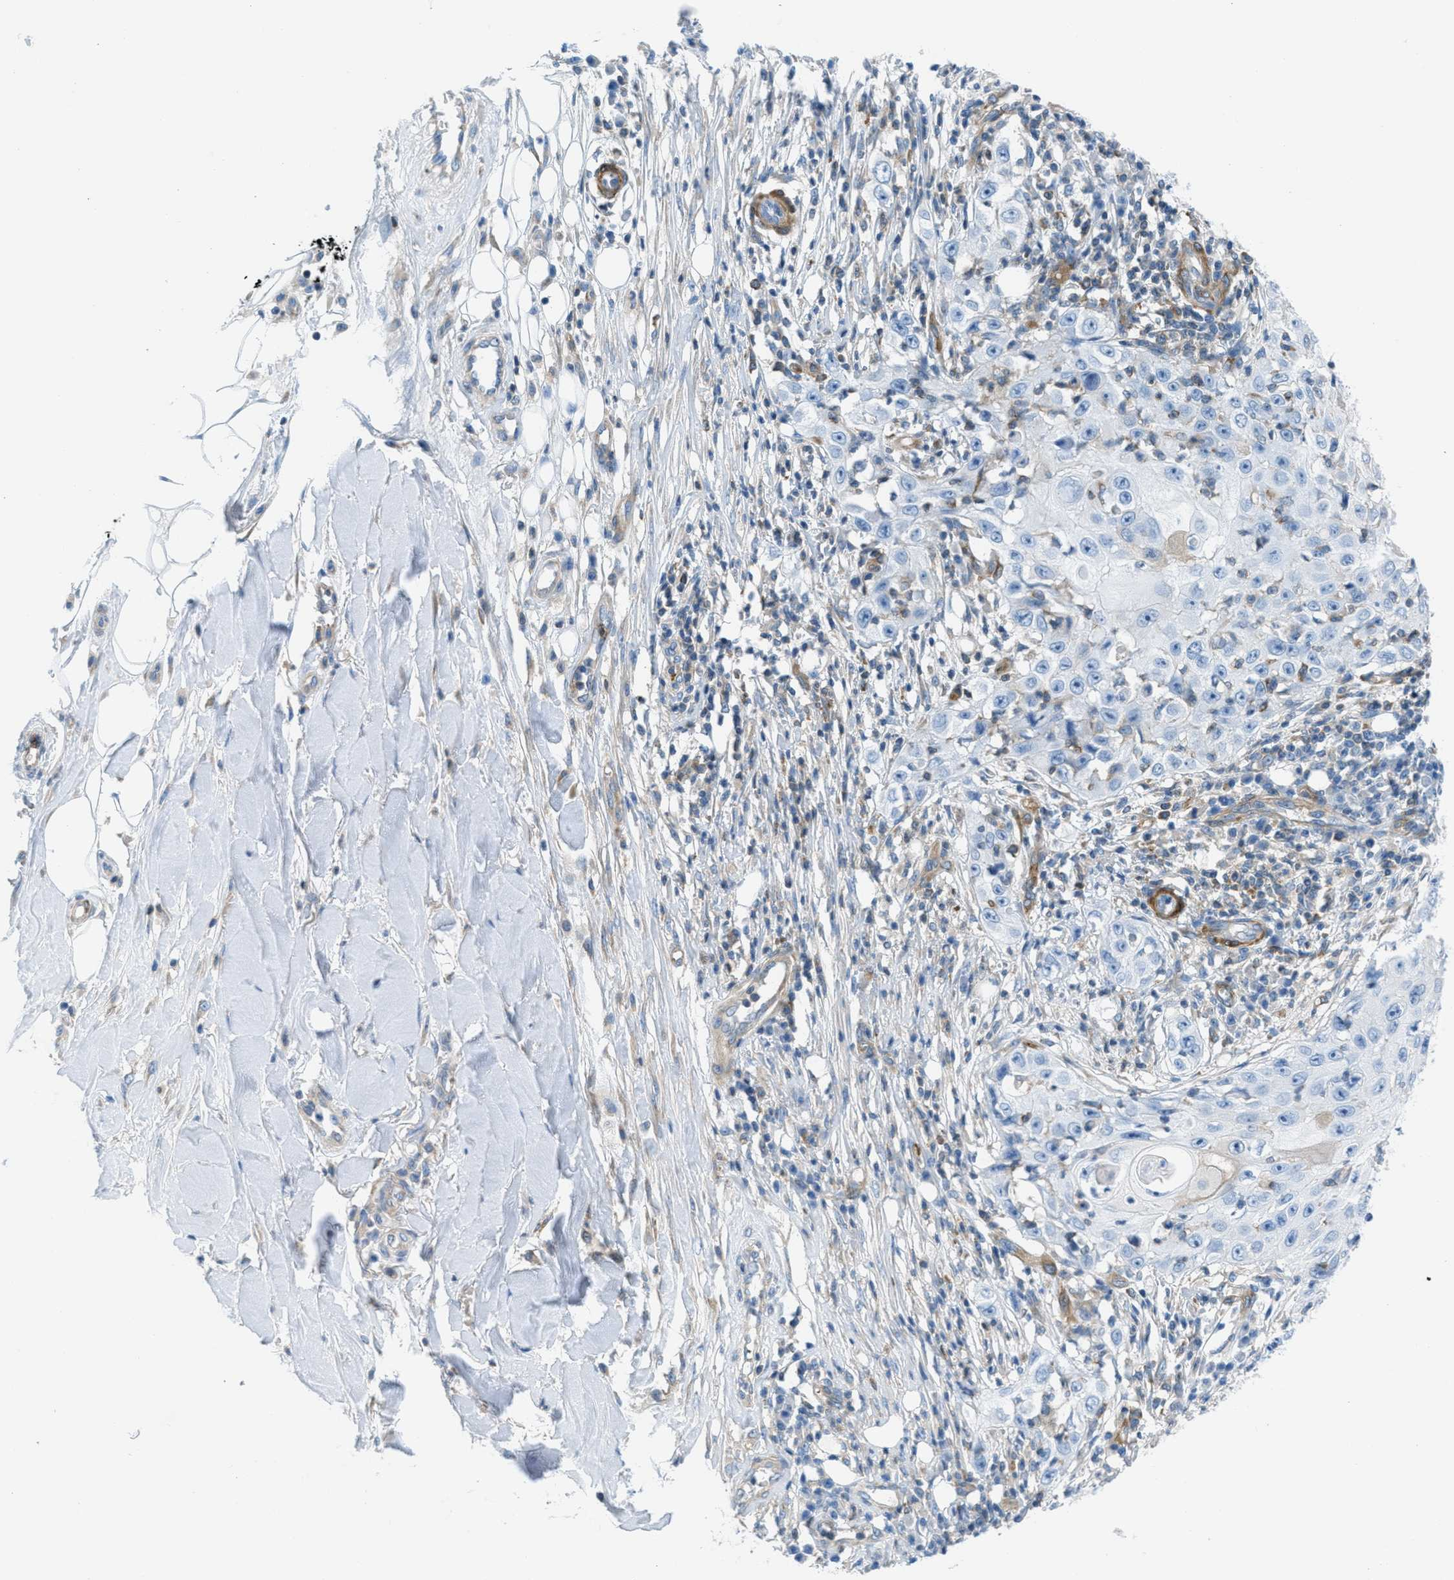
{"staining": {"intensity": "negative", "quantity": "none", "location": "none"}, "tissue": "skin cancer", "cell_type": "Tumor cells", "image_type": "cancer", "snomed": [{"axis": "morphology", "description": "Squamous cell carcinoma, NOS"}, {"axis": "topography", "description": "Skin"}], "caption": "Immunohistochemistry (IHC) of human skin cancer reveals no staining in tumor cells.", "gene": "MAPRE2", "patient": {"sex": "male", "age": 86}}